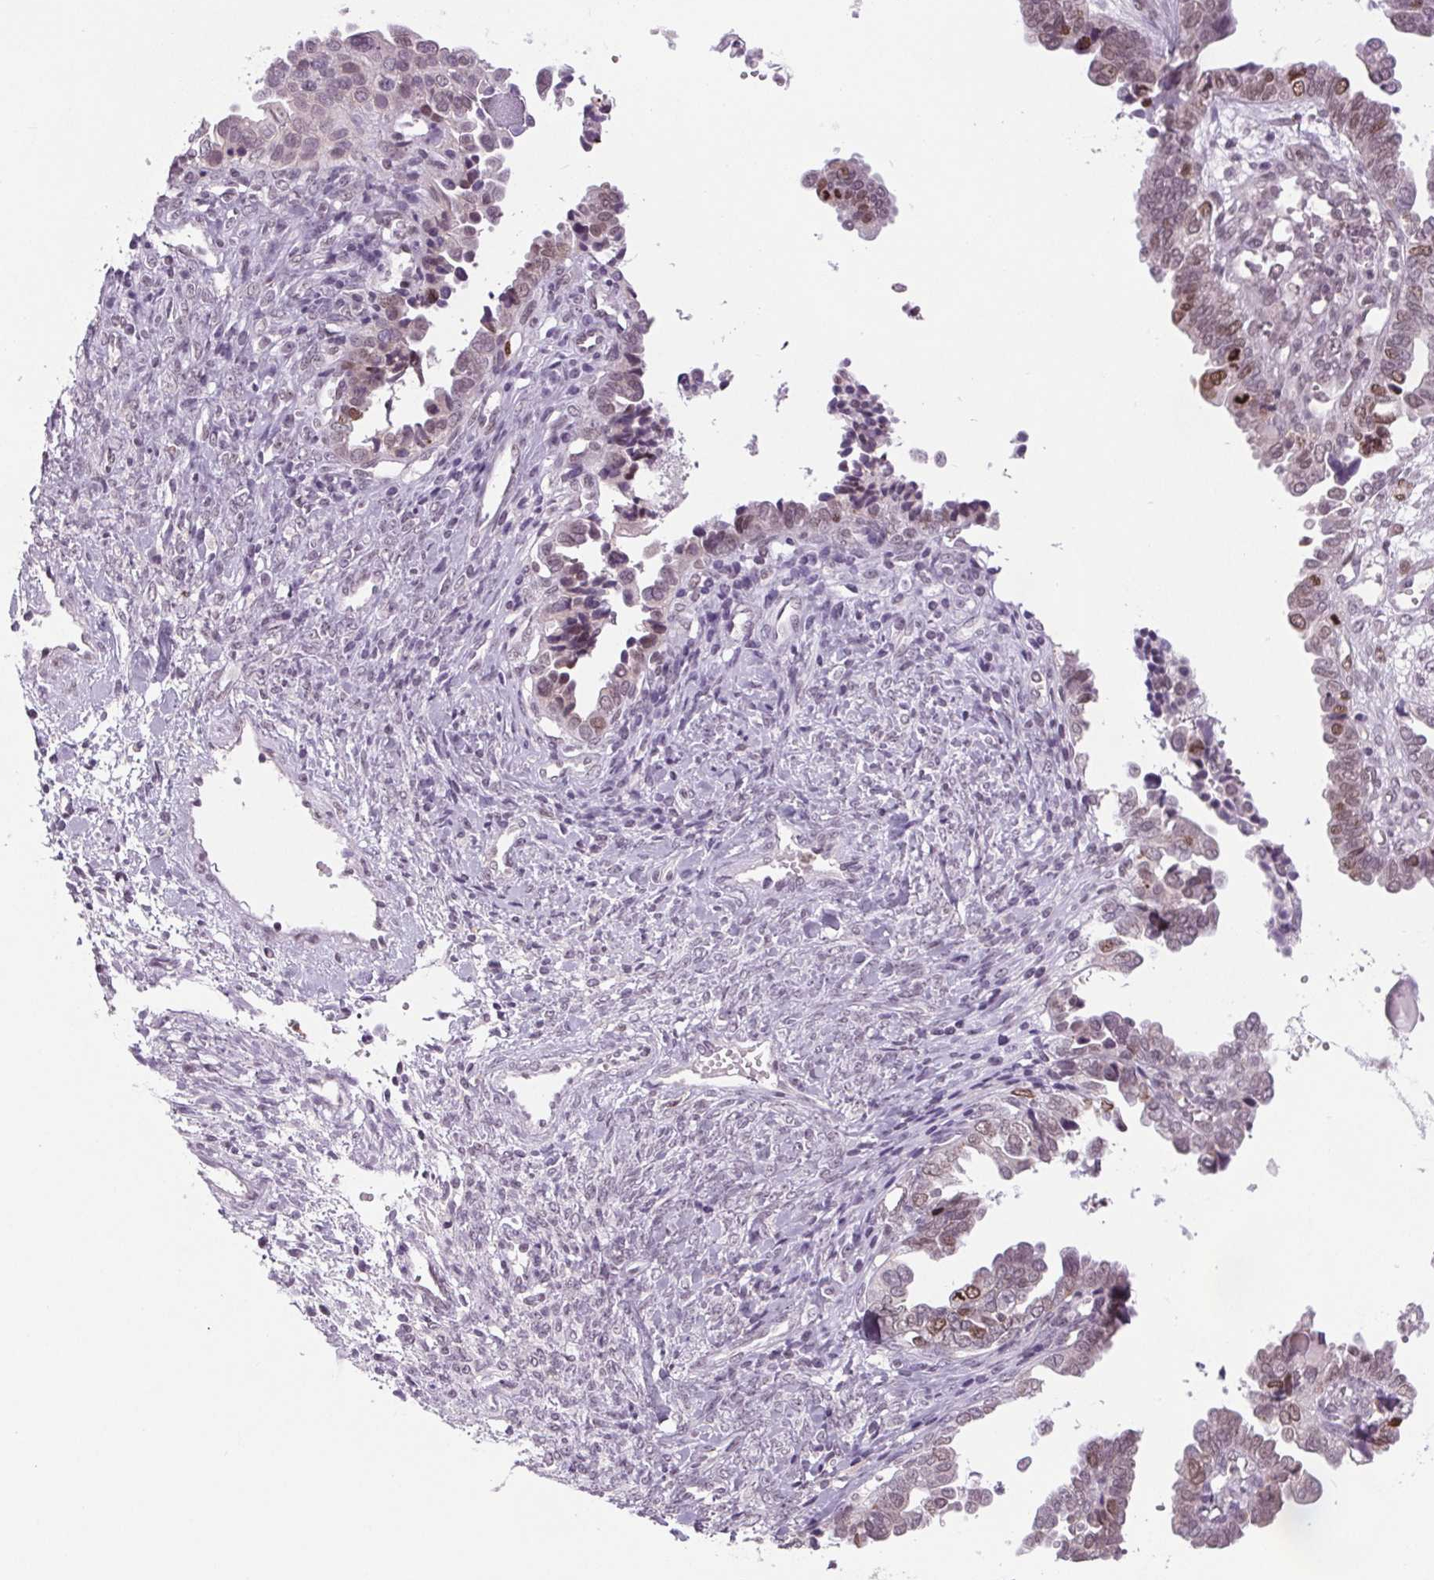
{"staining": {"intensity": "moderate", "quantity": ">75%", "location": "nuclear"}, "tissue": "ovarian cancer", "cell_type": "Tumor cells", "image_type": "cancer", "snomed": [{"axis": "morphology", "description": "Cystadenocarcinoma, serous, NOS"}, {"axis": "topography", "description": "Ovary"}], "caption": "Brown immunohistochemical staining in human serous cystadenocarcinoma (ovarian) shows moderate nuclear positivity in about >75% of tumor cells. (IHC, brightfield microscopy, high magnification).", "gene": "SMIM6", "patient": {"sex": "female", "age": 51}}